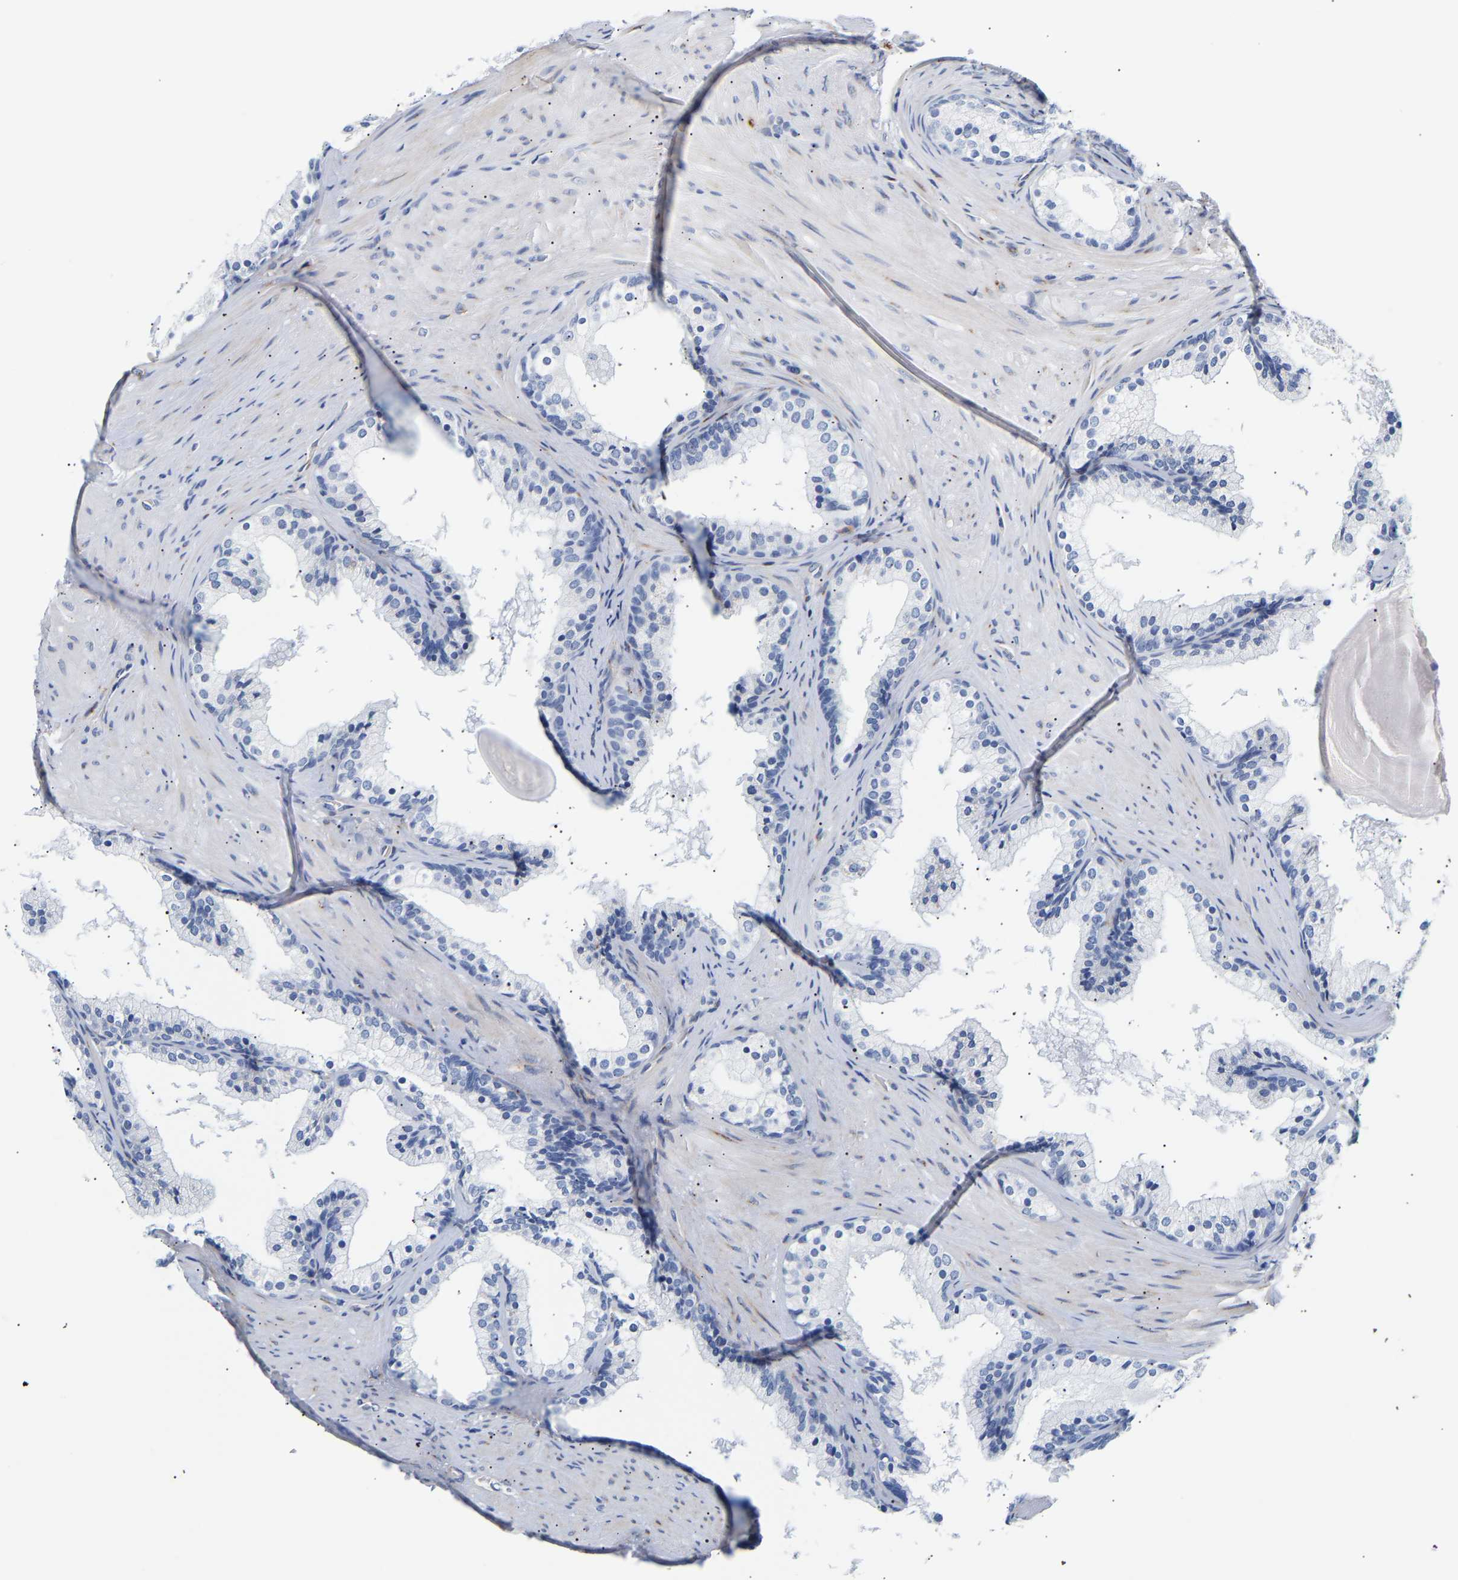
{"staining": {"intensity": "negative", "quantity": "none", "location": "none"}, "tissue": "prostate cancer", "cell_type": "Tumor cells", "image_type": "cancer", "snomed": [{"axis": "morphology", "description": "Adenocarcinoma, Low grade"}, {"axis": "topography", "description": "Prostate"}], "caption": "Immunohistochemistry (IHC) micrograph of human prostate cancer (low-grade adenocarcinoma) stained for a protein (brown), which demonstrates no positivity in tumor cells.", "gene": "IGFBP7", "patient": {"sex": "male", "age": 69}}